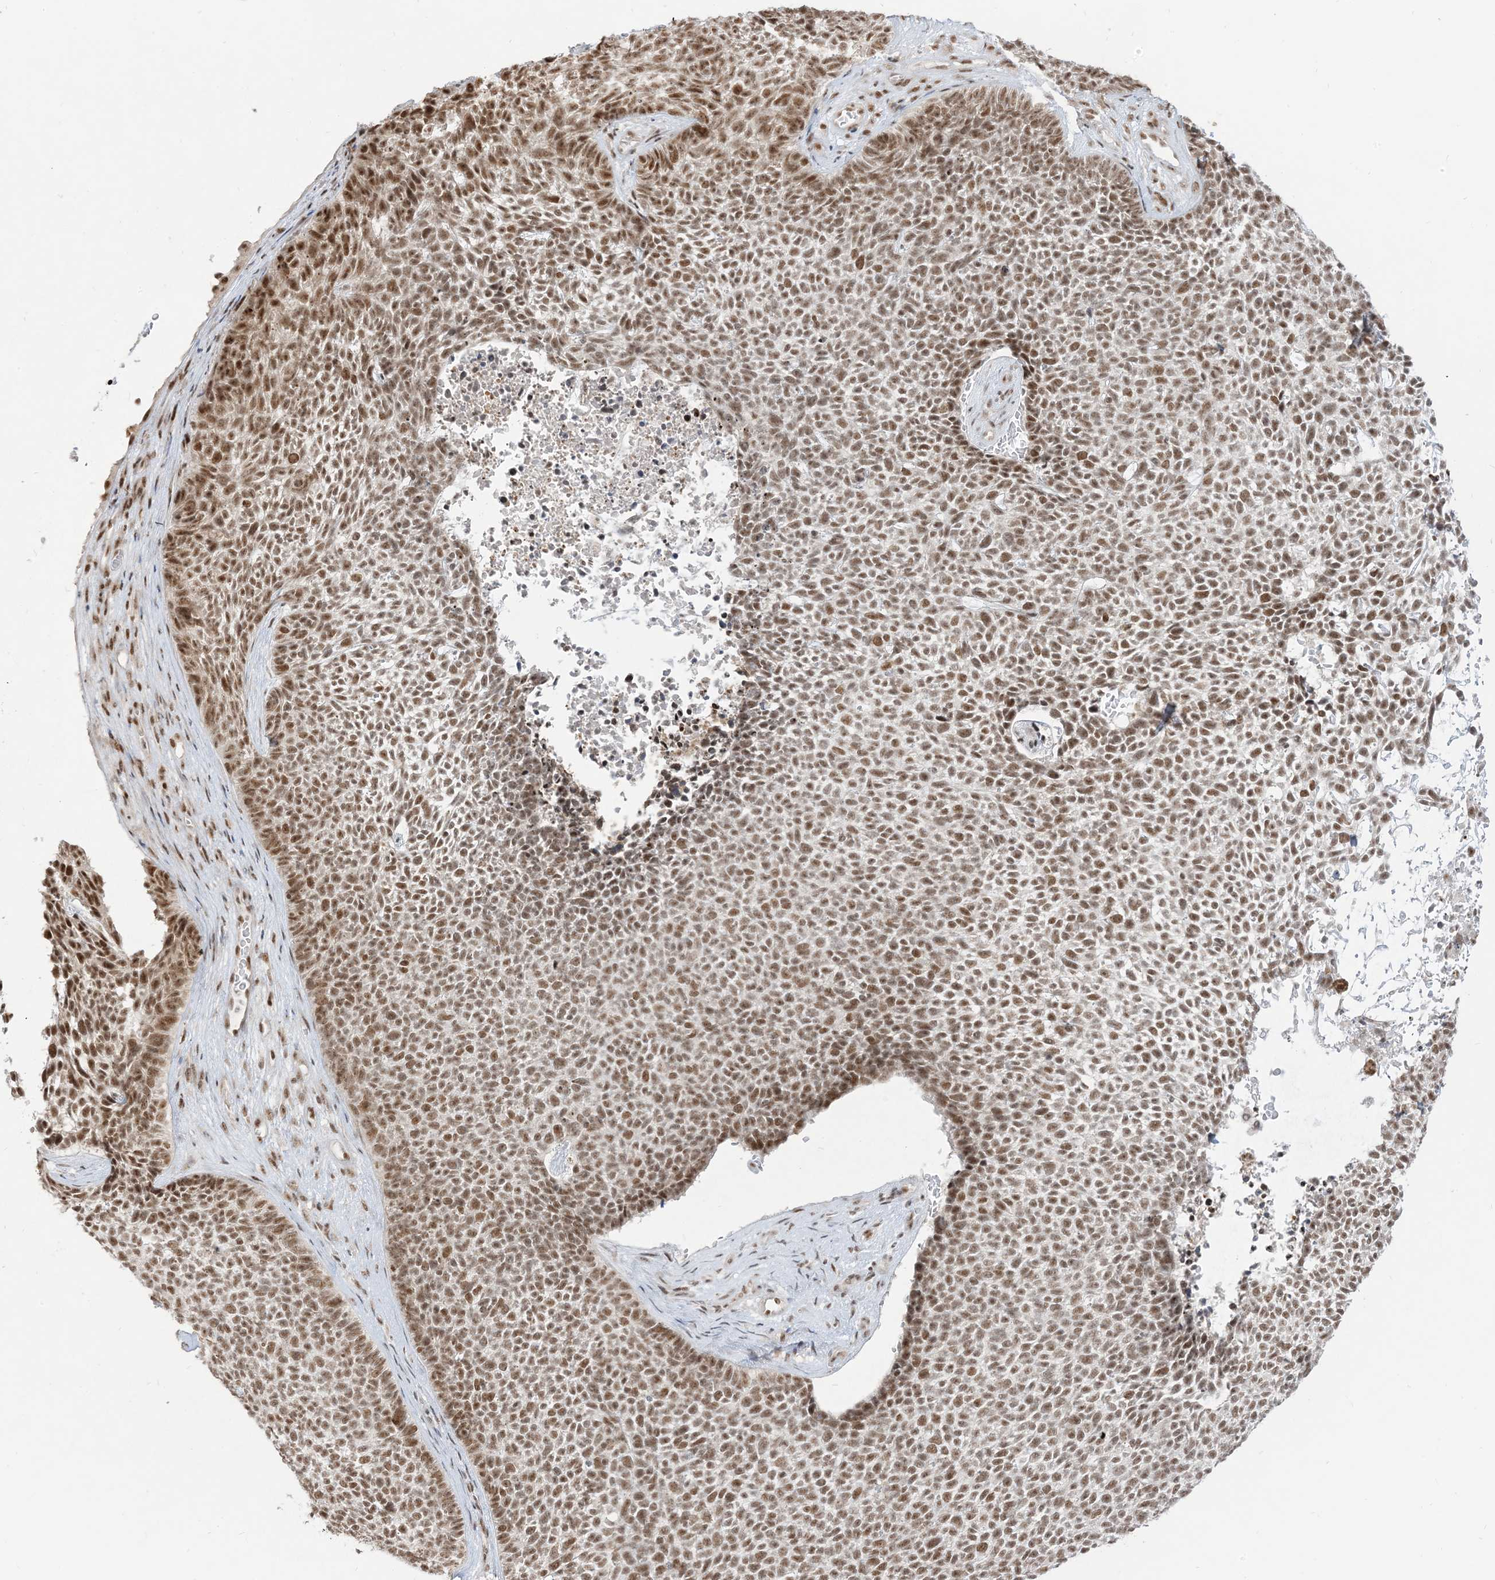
{"staining": {"intensity": "moderate", "quantity": ">75%", "location": "nuclear"}, "tissue": "skin cancer", "cell_type": "Tumor cells", "image_type": "cancer", "snomed": [{"axis": "morphology", "description": "Basal cell carcinoma"}, {"axis": "topography", "description": "Skin"}], "caption": "Skin cancer (basal cell carcinoma) stained with a protein marker reveals moderate staining in tumor cells.", "gene": "ARGLU1", "patient": {"sex": "female", "age": 84}}